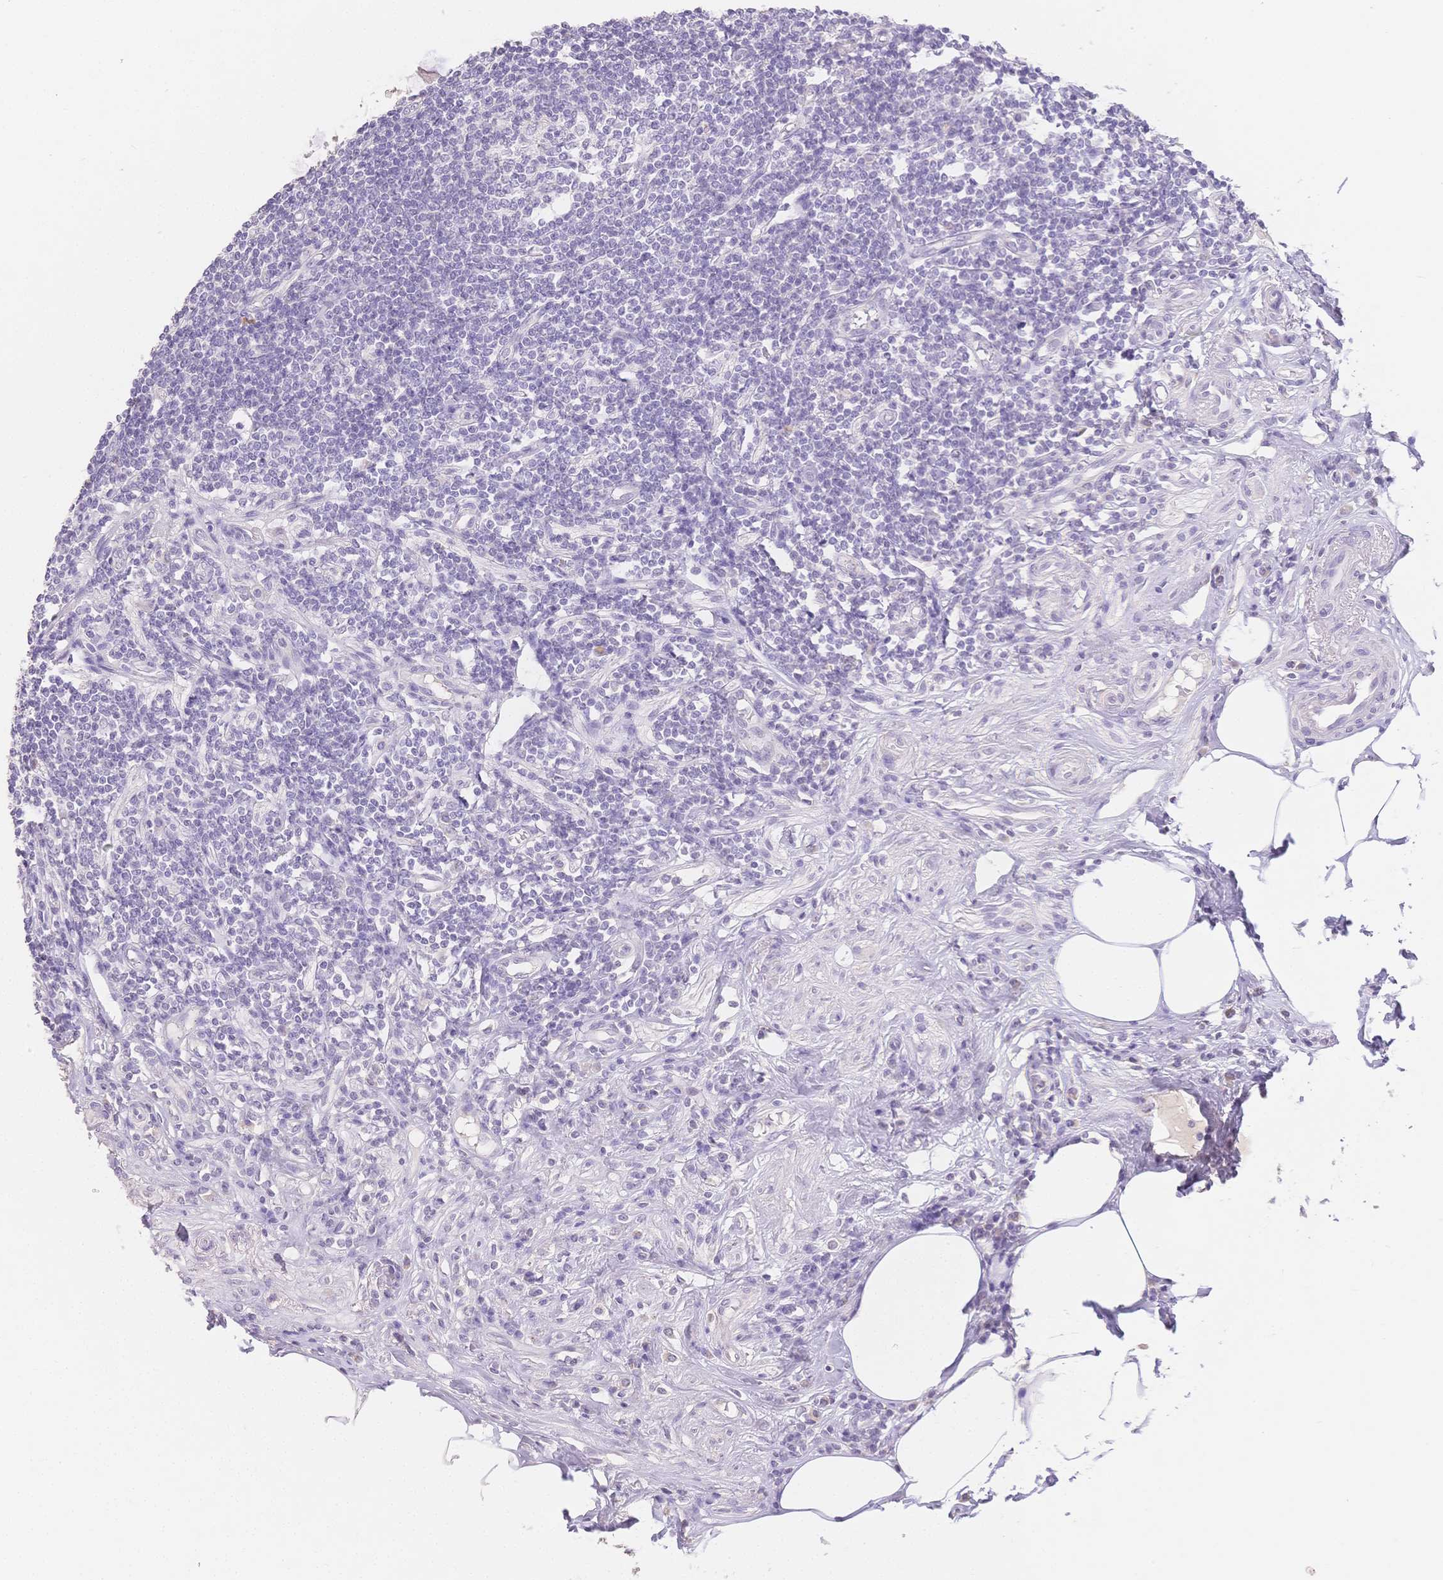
{"staining": {"intensity": "weak", "quantity": "<25%", "location": "cytoplasmic/membranous"}, "tissue": "appendix", "cell_type": "Glandular cells", "image_type": "normal", "snomed": [{"axis": "morphology", "description": "Normal tissue, NOS"}, {"axis": "topography", "description": "Appendix"}], "caption": "DAB (3,3'-diaminobenzidine) immunohistochemical staining of unremarkable human appendix exhibits no significant positivity in glandular cells. (DAB (3,3'-diaminobenzidine) immunohistochemistry (IHC) with hematoxylin counter stain).", "gene": "SUV39H2", "patient": {"sex": "female", "age": 57}}